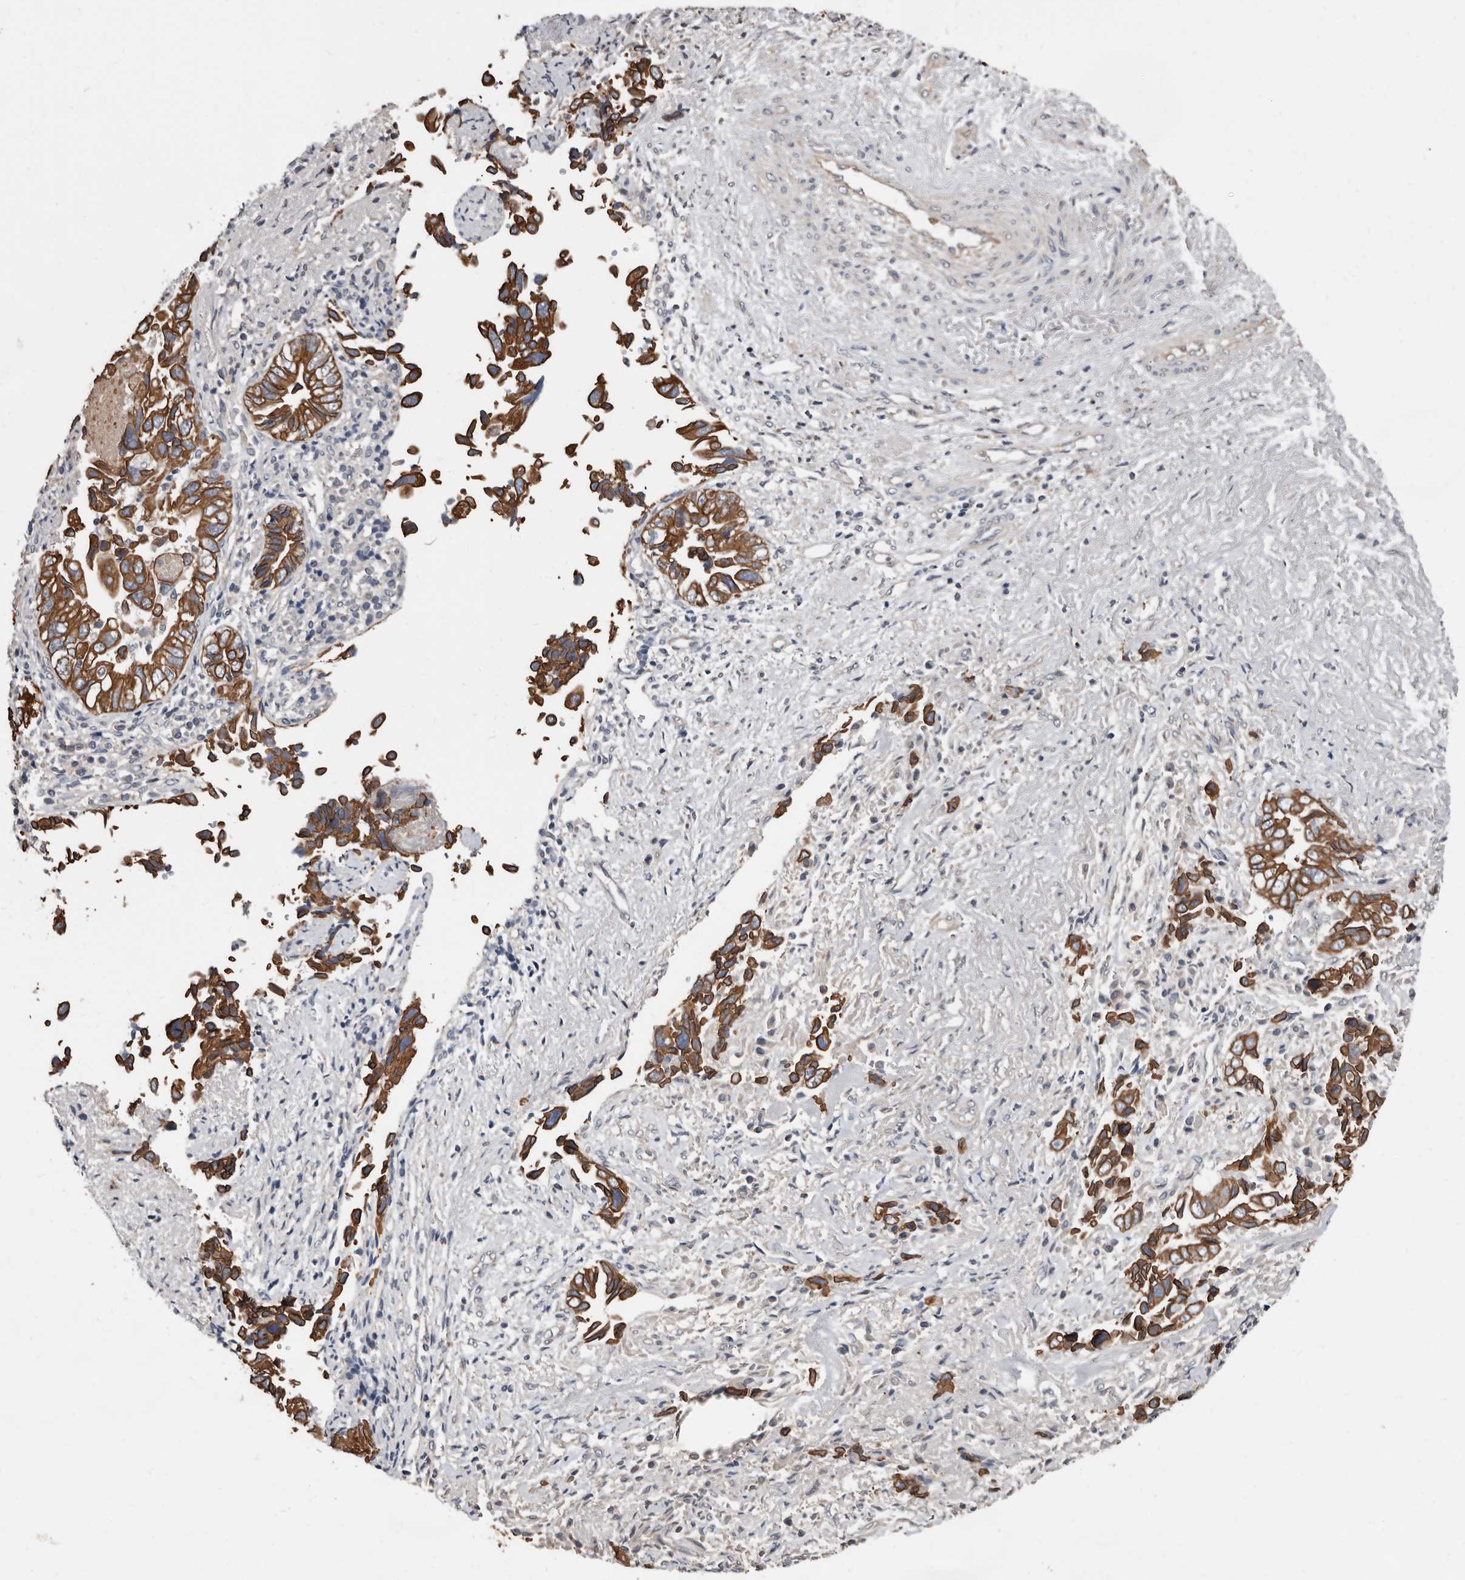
{"staining": {"intensity": "strong", "quantity": ">75%", "location": "cytoplasmic/membranous"}, "tissue": "liver cancer", "cell_type": "Tumor cells", "image_type": "cancer", "snomed": [{"axis": "morphology", "description": "Cholangiocarcinoma"}, {"axis": "topography", "description": "Liver"}], "caption": "This image shows immunohistochemistry (IHC) staining of liver cholangiocarcinoma, with high strong cytoplasmic/membranous staining in about >75% of tumor cells.", "gene": "MRPL18", "patient": {"sex": "female", "age": 79}}